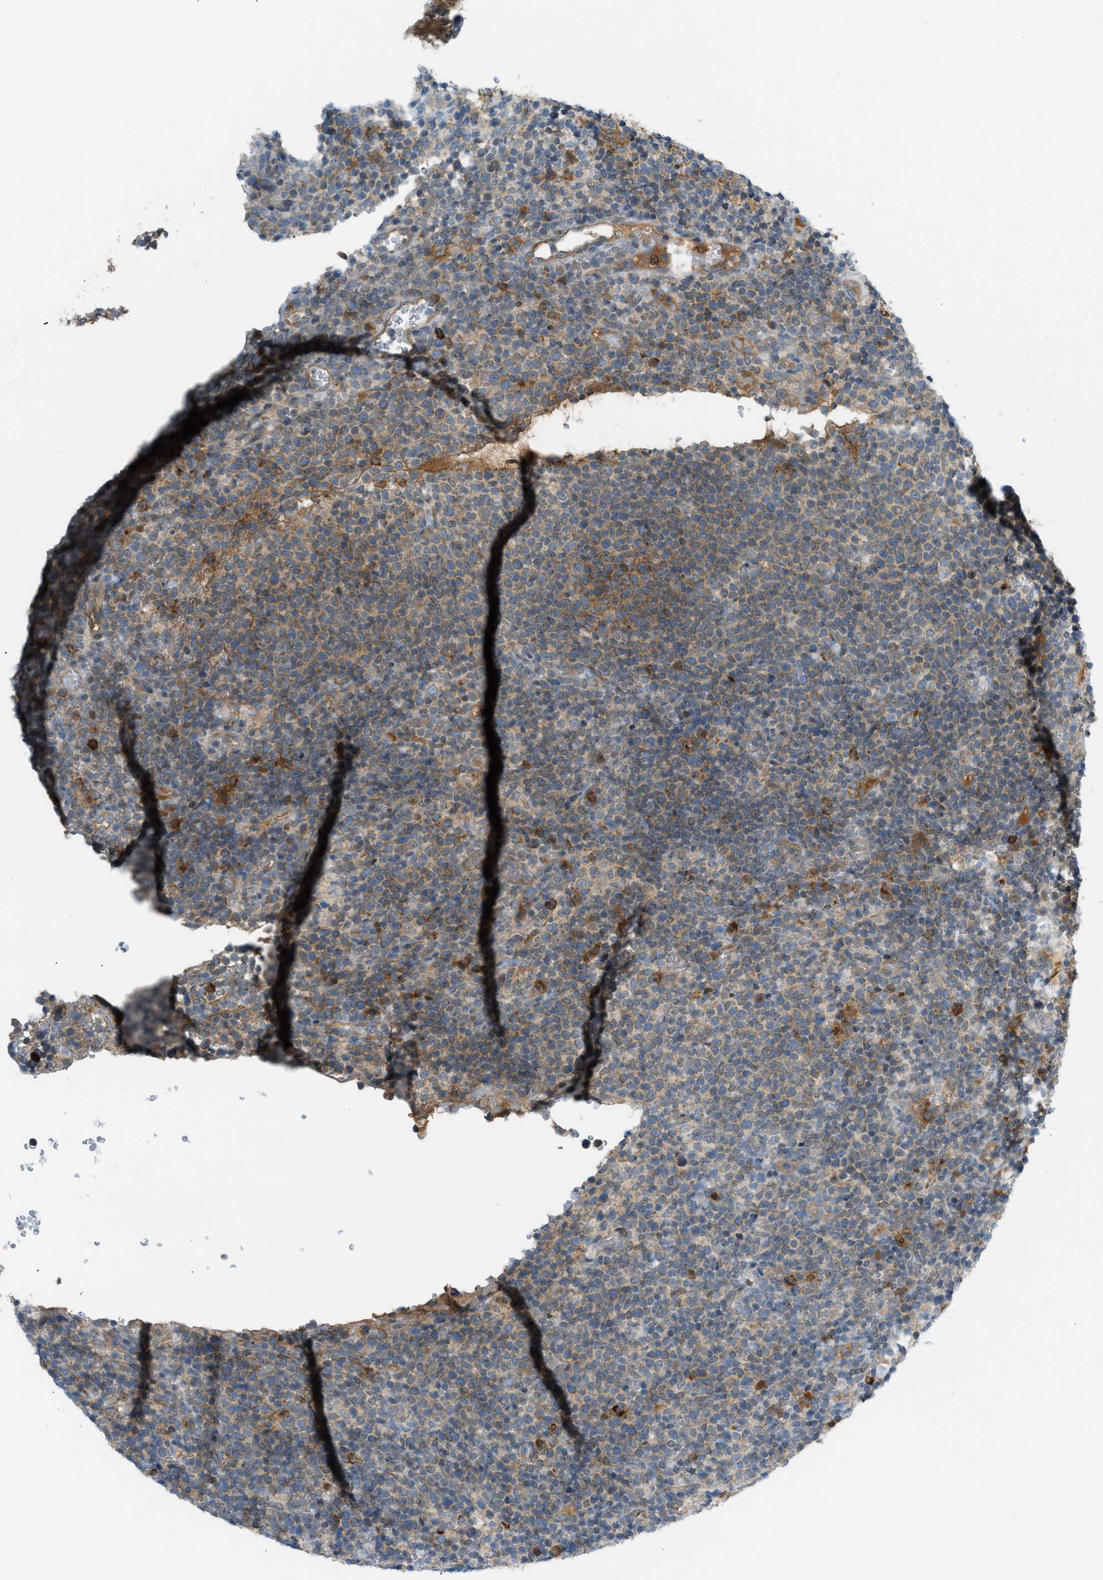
{"staining": {"intensity": "moderate", "quantity": "<25%", "location": "cytoplasmic/membranous"}, "tissue": "lymphoma", "cell_type": "Tumor cells", "image_type": "cancer", "snomed": [{"axis": "morphology", "description": "Malignant lymphoma, non-Hodgkin's type, High grade"}, {"axis": "topography", "description": "Lymph node"}], "caption": "Immunohistochemistry (DAB) staining of human lymphoma exhibits moderate cytoplasmic/membranous protein positivity in approximately <25% of tumor cells.", "gene": "DYRK1A", "patient": {"sex": "male", "age": 61}}